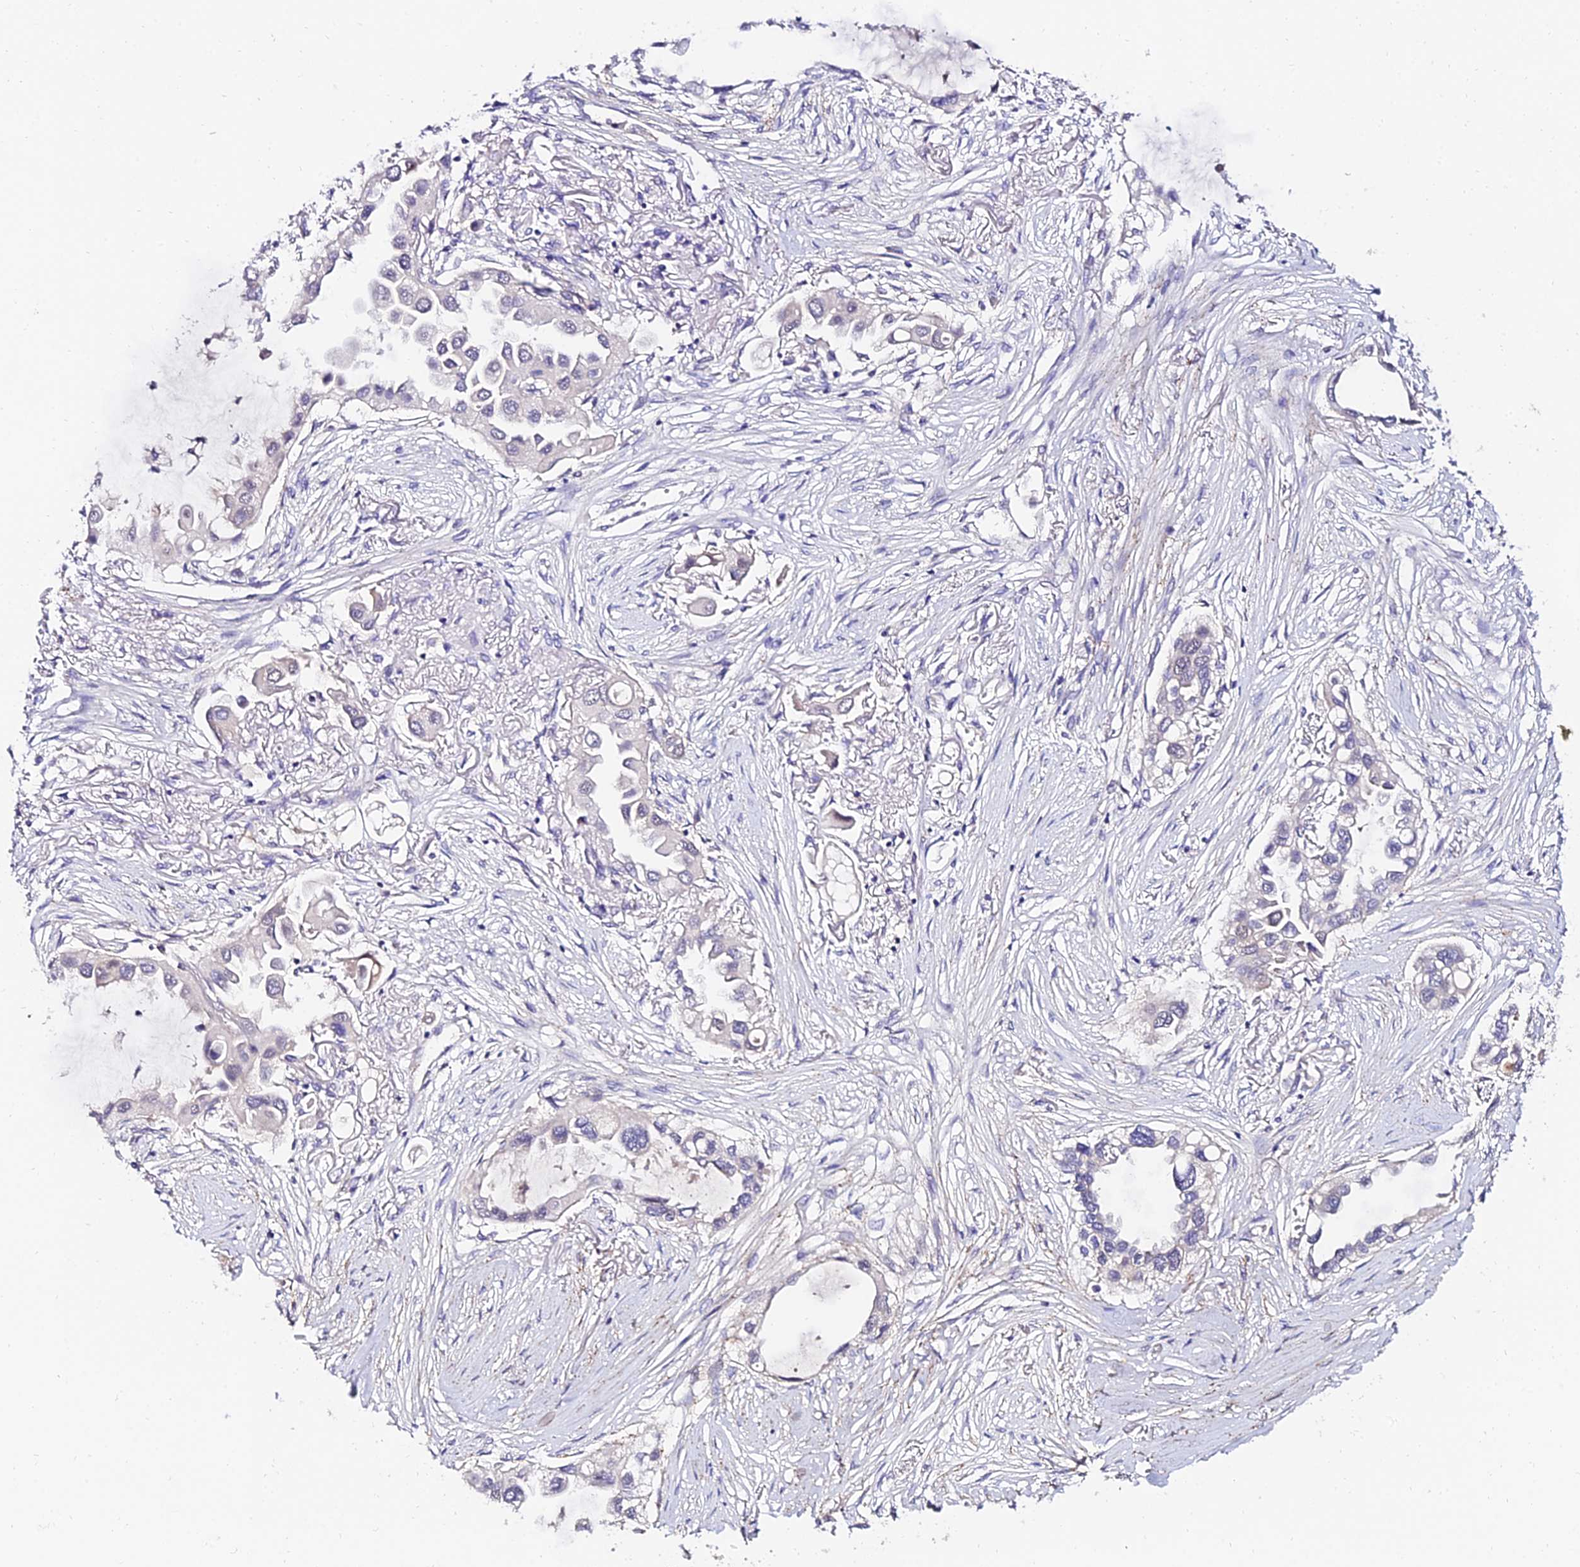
{"staining": {"intensity": "negative", "quantity": "none", "location": "none"}, "tissue": "lung cancer", "cell_type": "Tumor cells", "image_type": "cancer", "snomed": [{"axis": "morphology", "description": "Adenocarcinoma, NOS"}, {"axis": "topography", "description": "Lung"}], "caption": "A high-resolution histopathology image shows IHC staining of adenocarcinoma (lung), which exhibits no significant expression in tumor cells. (Immunohistochemistry (ihc), brightfield microscopy, high magnification).", "gene": "ALDH3B2", "patient": {"sex": "female", "age": 76}}